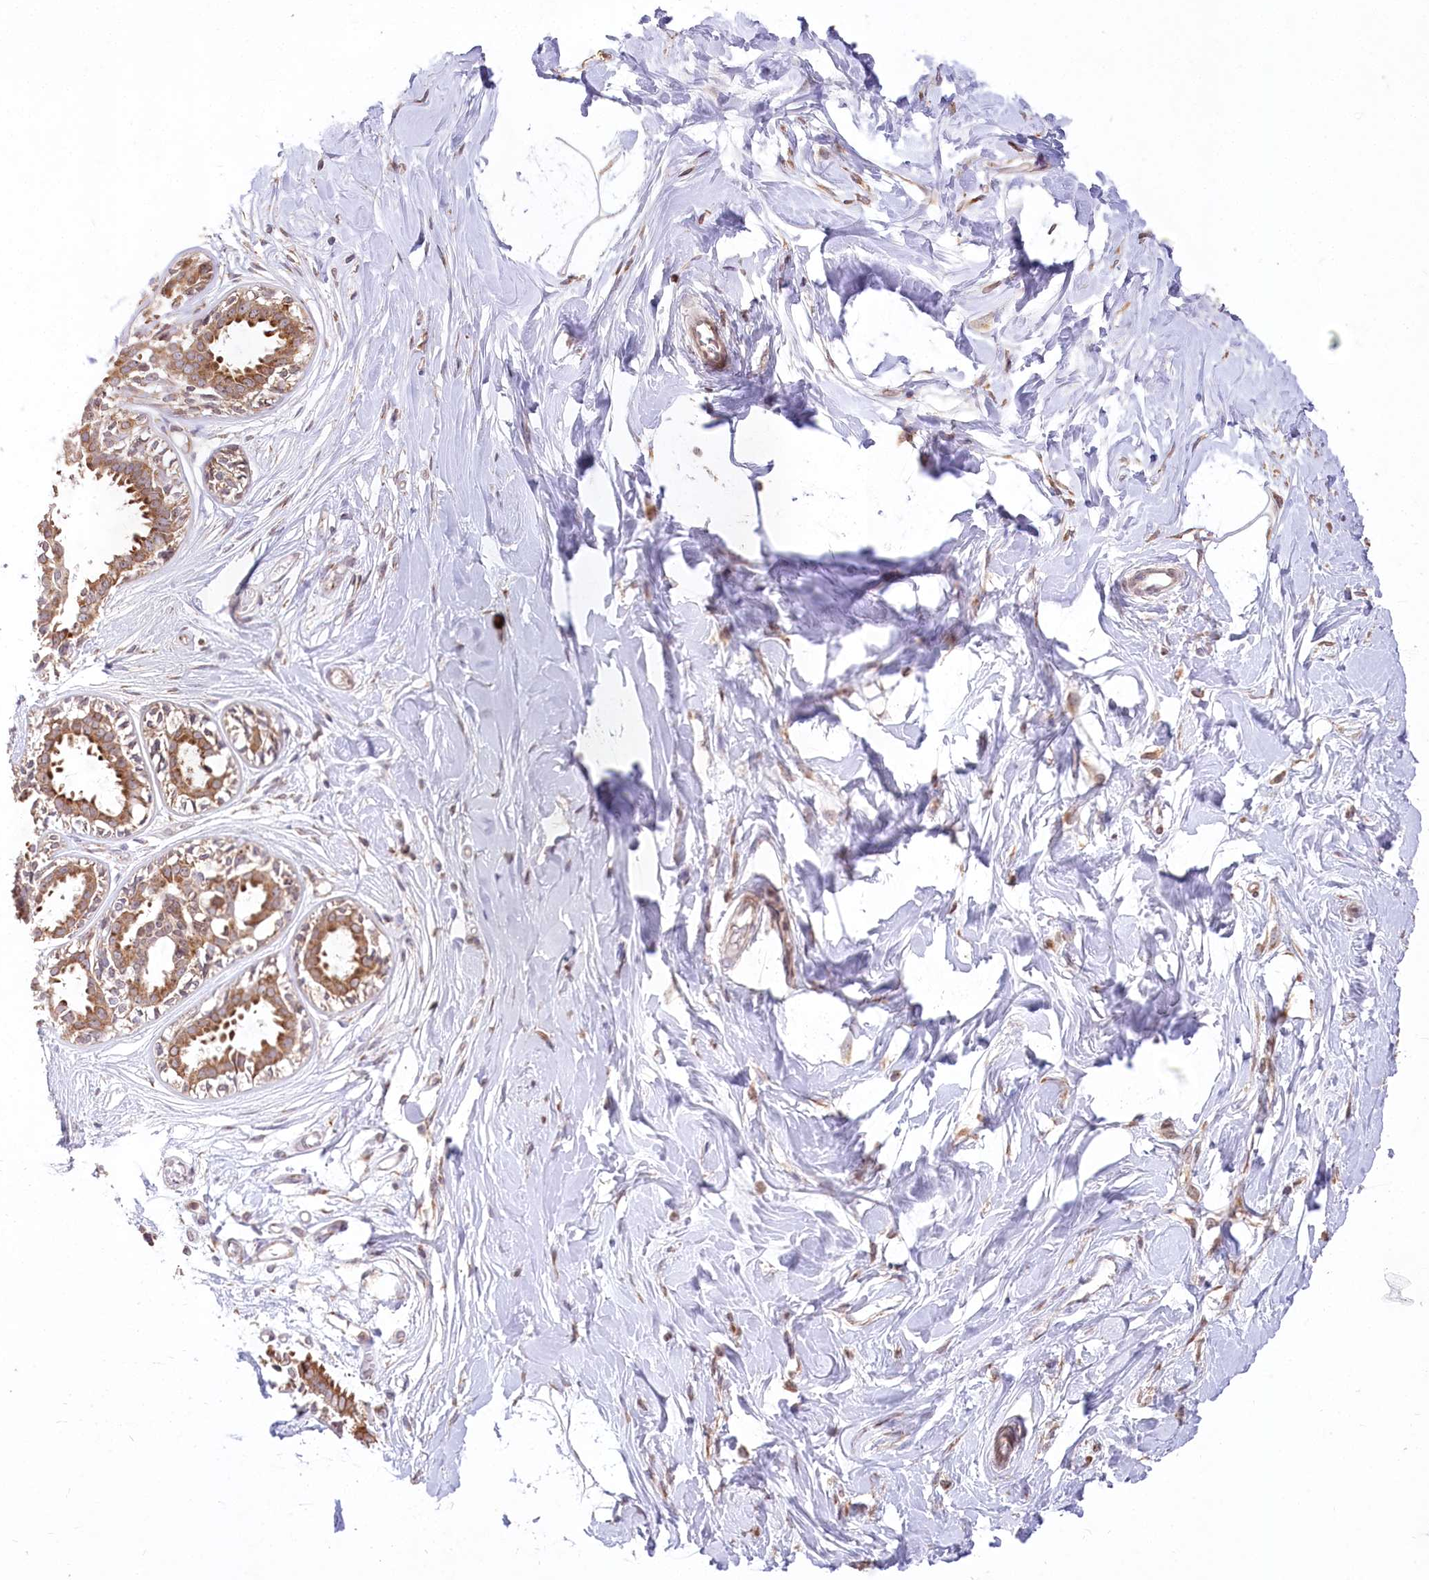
{"staining": {"intensity": "weak", "quantity": "25%-75%", "location": "cytoplasmic/membranous"}, "tissue": "breast", "cell_type": "Adipocytes", "image_type": "normal", "snomed": [{"axis": "morphology", "description": "Normal tissue, NOS"}, {"axis": "topography", "description": "Breast"}], "caption": "DAB (3,3'-diaminobenzidine) immunohistochemical staining of benign breast shows weak cytoplasmic/membranous protein staining in approximately 25%-75% of adipocytes.", "gene": "STT3B", "patient": {"sex": "female", "age": 45}}